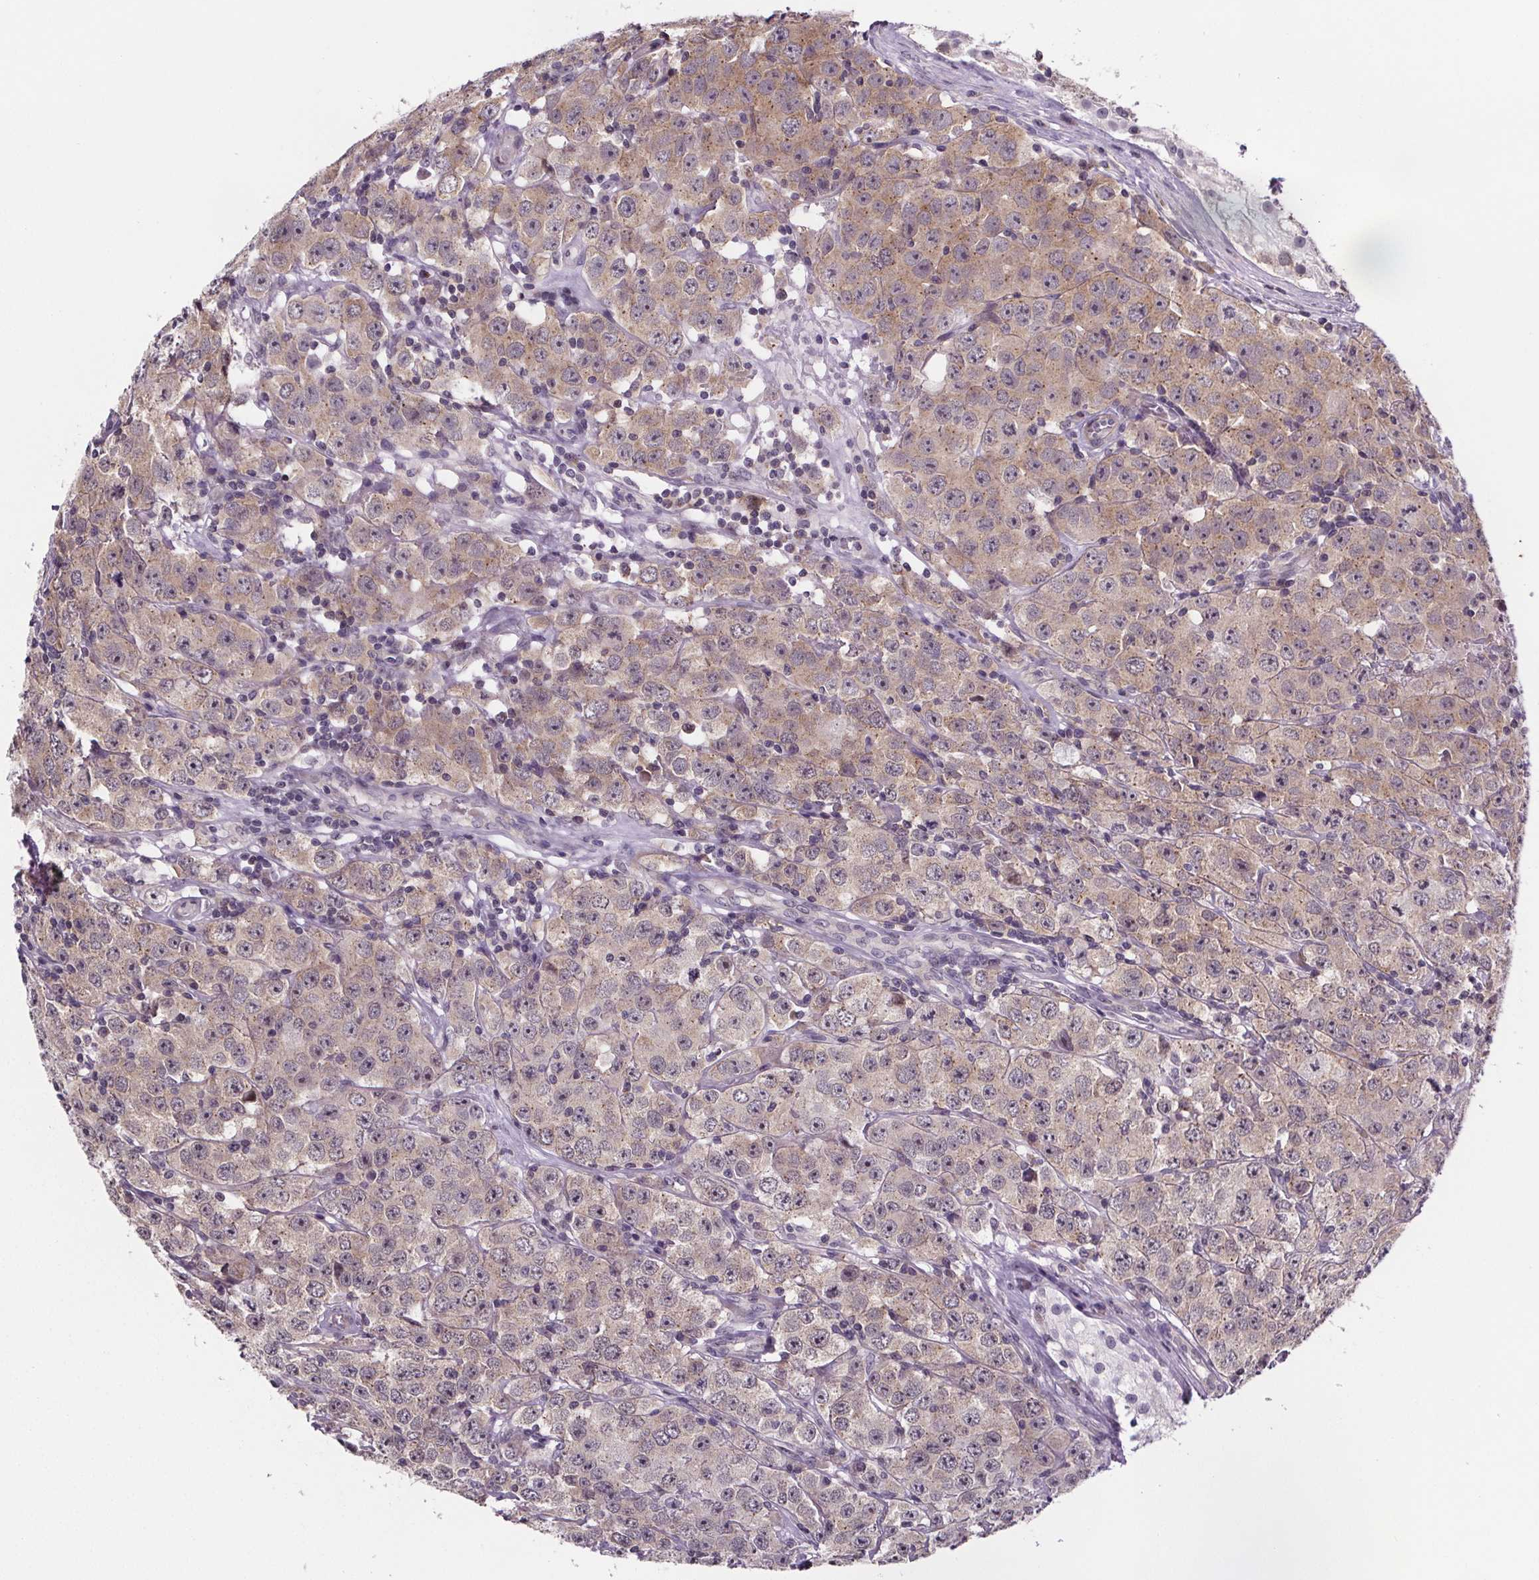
{"staining": {"intensity": "weak", "quantity": ">75%", "location": "cytoplasmic/membranous"}, "tissue": "testis cancer", "cell_type": "Tumor cells", "image_type": "cancer", "snomed": [{"axis": "morphology", "description": "Seminoma, NOS"}, {"axis": "topography", "description": "Testis"}], "caption": "Testis cancer (seminoma) stained with DAB (3,3'-diaminobenzidine) immunohistochemistry reveals low levels of weak cytoplasmic/membranous staining in about >75% of tumor cells.", "gene": "TTC12", "patient": {"sex": "male", "age": 52}}